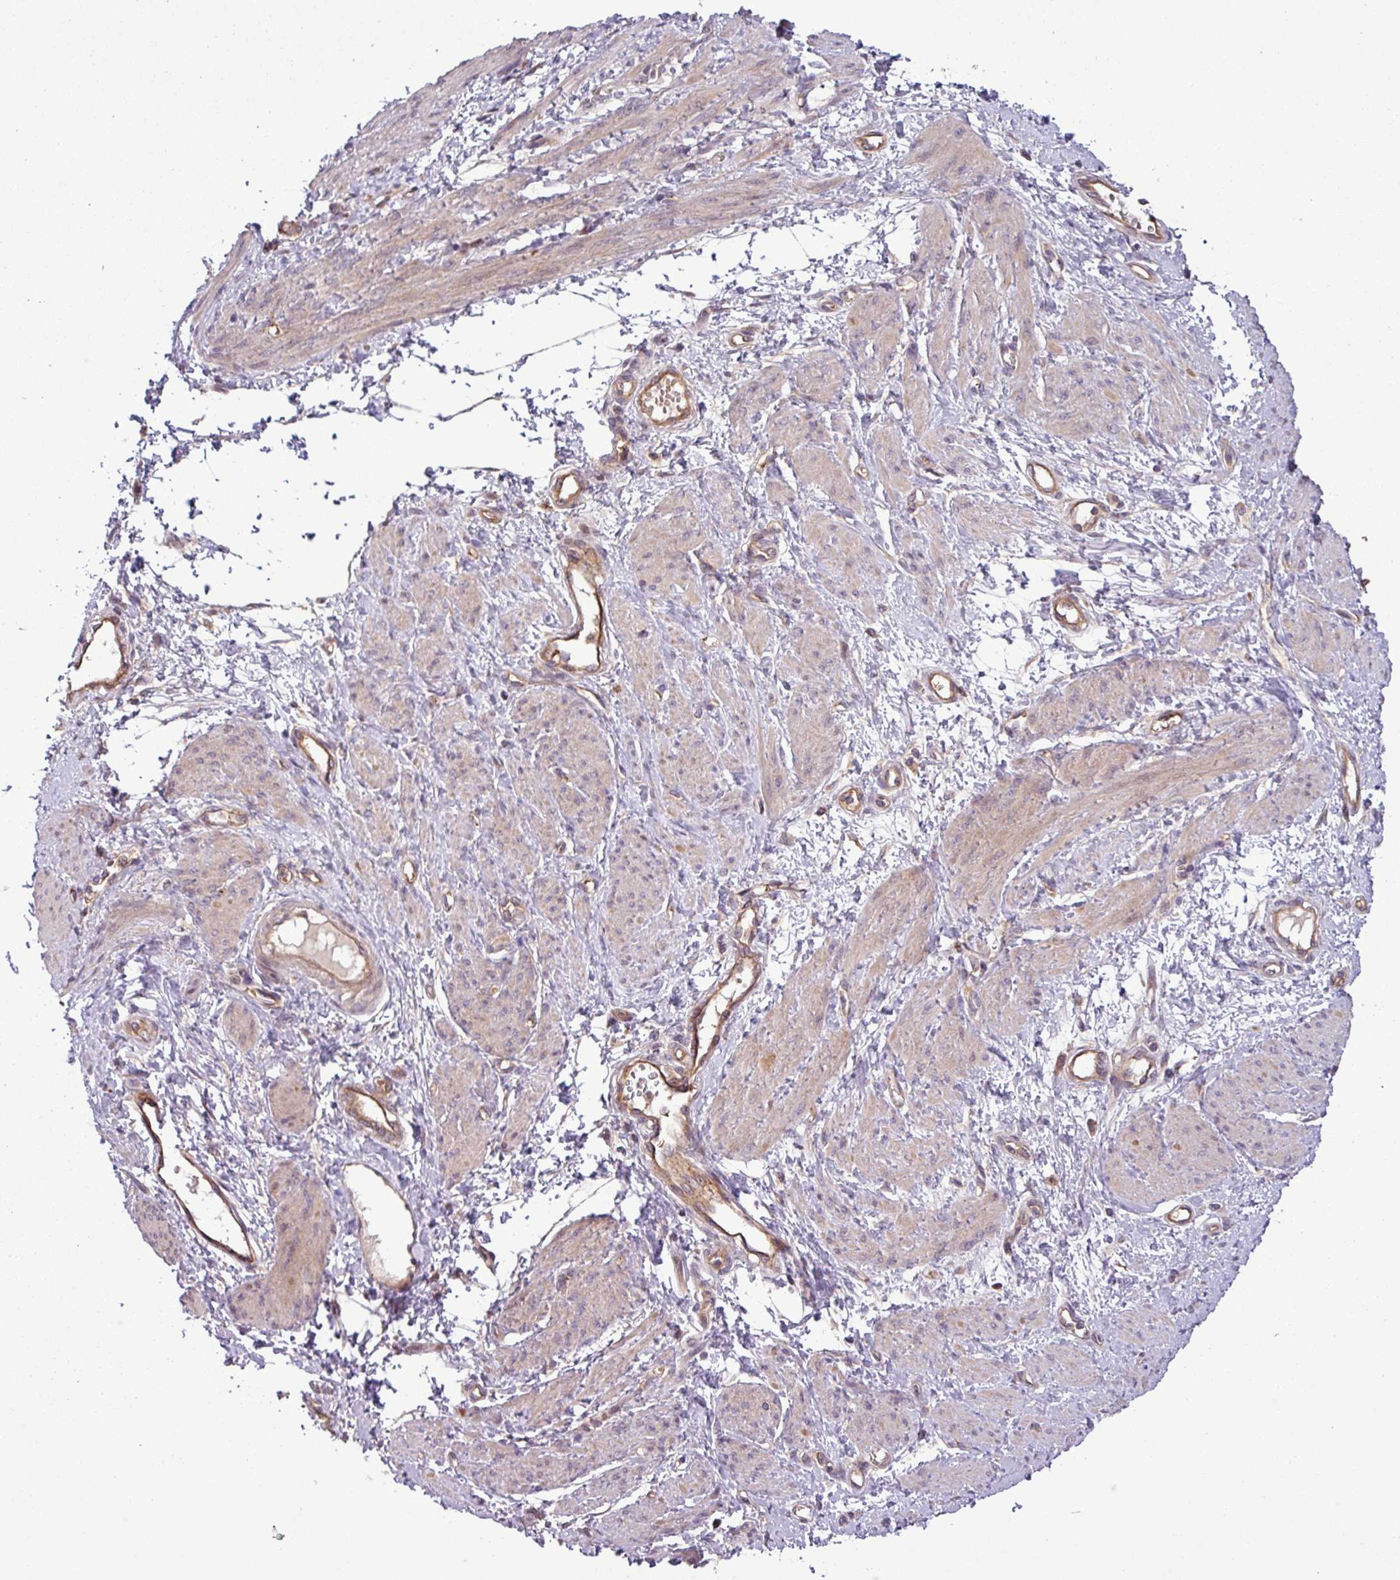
{"staining": {"intensity": "weak", "quantity": "25%-75%", "location": "cytoplasmic/membranous"}, "tissue": "smooth muscle", "cell_type": "Smooth muscle cells", "image_type": "normal", "snomed": [{"axis": "morphology", "description": "Normal tissue, NOS"}, {"axis": "topography", "description": "Smooth muscle"}, {"axis": "topography", "description": "Uterus"}], "caption": "Immunohistochemical staining of unremarkable smooth muscle shows weak cytoplasmic/membranous protein positivity in about 25%-75% of smooth muscle cells. The protein is shown in brown color, while the nuclei are stained blue.", "gene": "SIRPB2", "patient": {"sex": "female", "age": 39}}